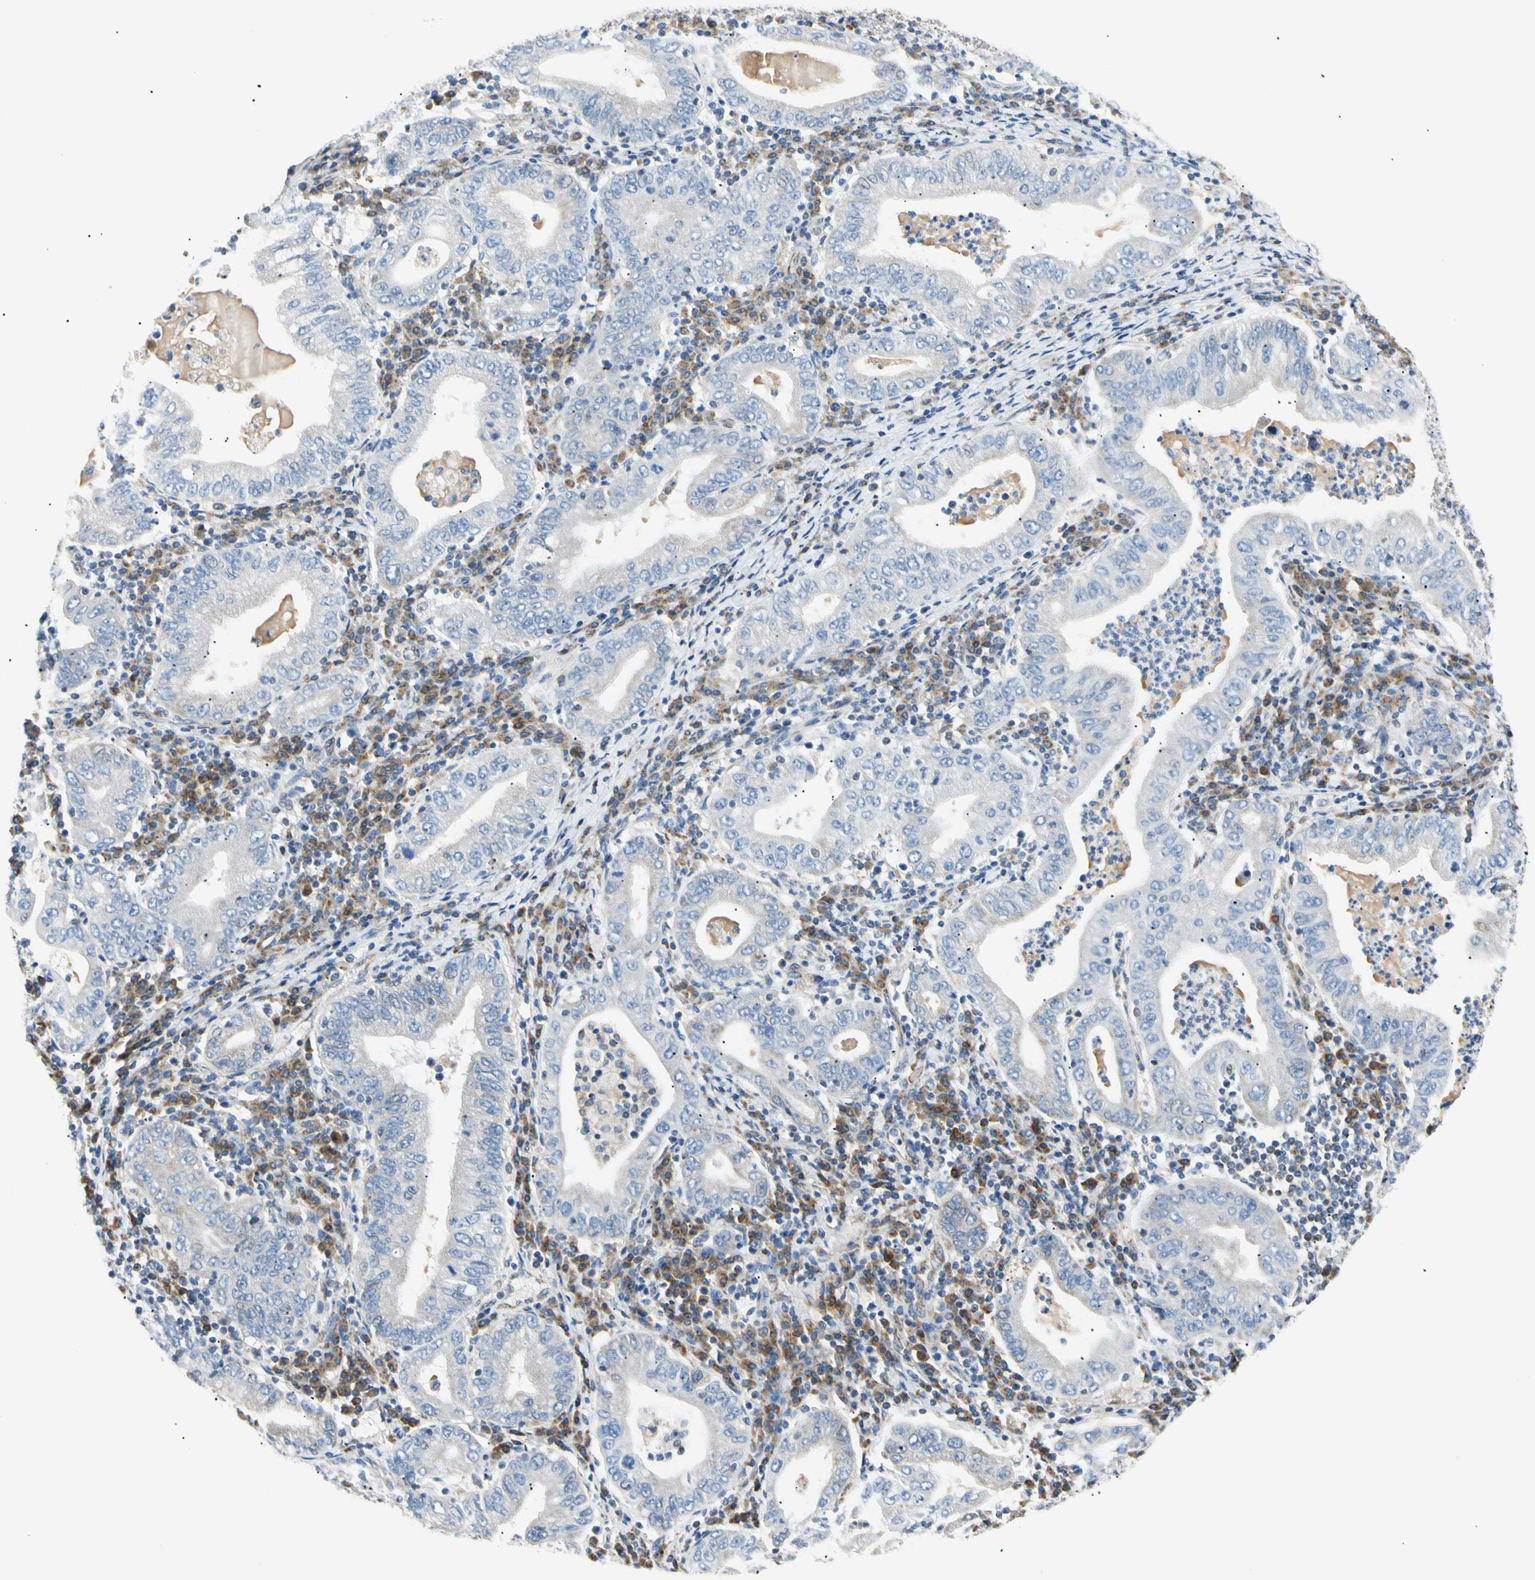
{"staining": {"intensity": "negative", "quantity": "none", "location": "none"}, "tissue": "stomach cancer", "cell_type": "Tumor cells", "image_type": "cancer", "snomed": [{"axis": "morphology", "description": "Normal tissue, NOS"}, {"axis": "morphology", "description": "Adenocarcinoma, NOS"}, {"axis": "topography", "description": "Esophagus"}, {"axis": "topography", "description": "Stomach, upper"}, {"axis": "topography", "description": "Peripheral nerve tissue"}], "caption": "An immunohistochemistry (IHC) photomicrograph of stomach cancer is shown. There is no staining in tumor cells of stomach cancer.", "gene": "ACAT1", "patient": {"sex": "male", "age": 62}}